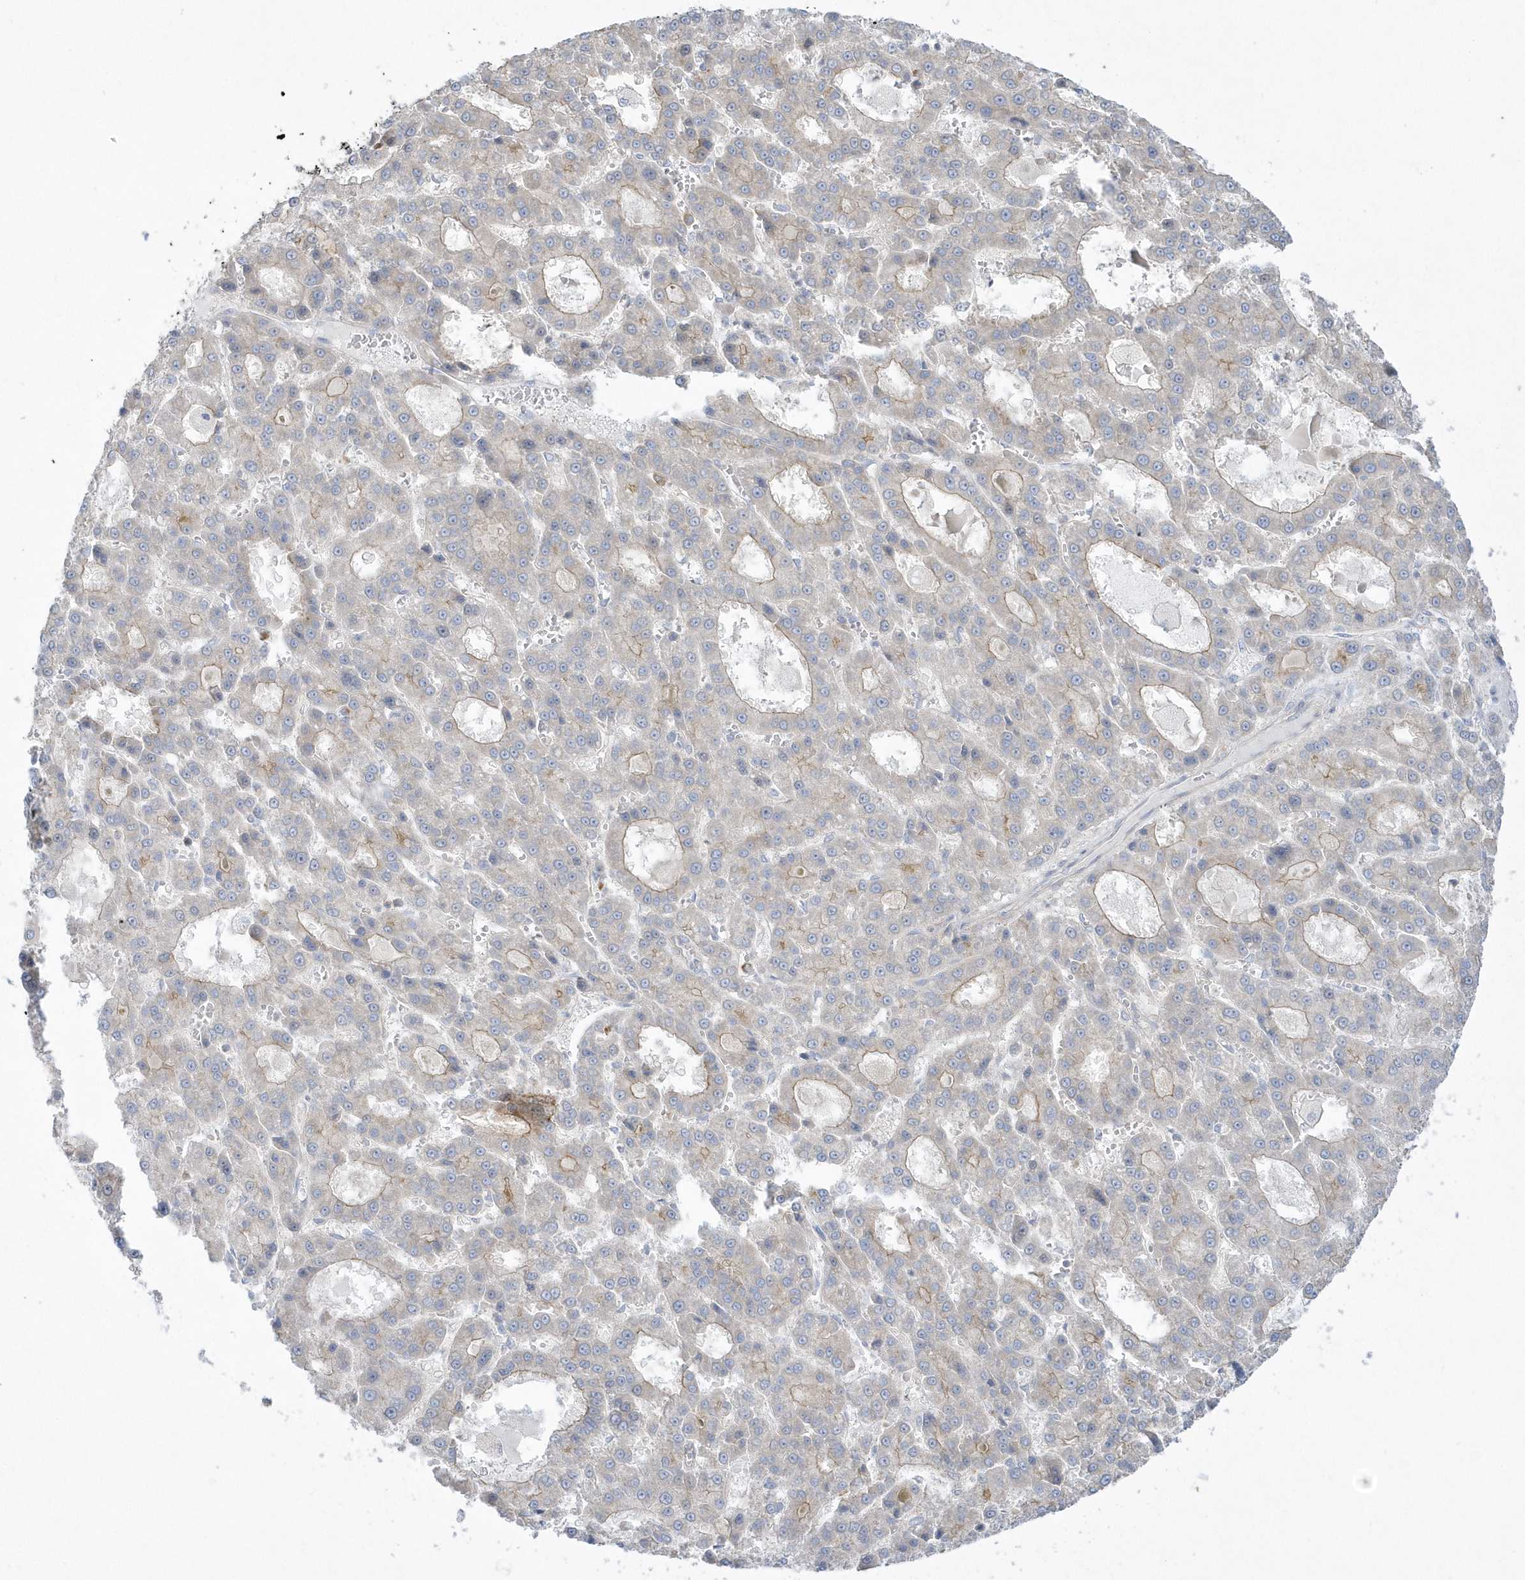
{"staining": {"intensity": "weak", "quantity": "<25%", "location": "cytoplasmic/membranous"}, "tissue": "liver cancer", "cell_type": "Tumor cells", "image_type": "cancer", "snomed": [{"axis": "morphology", "description": "Carcinoma, Hepatocellular, NOS"}, {"axis": "topography", "description": "Liver"}], "caption": "Liver cancer was stained to show a protein in brown. There is no significant staining in tumor cells.", "gene": "DNAJC18", "patient": {"sex": "male", "age": 70}}